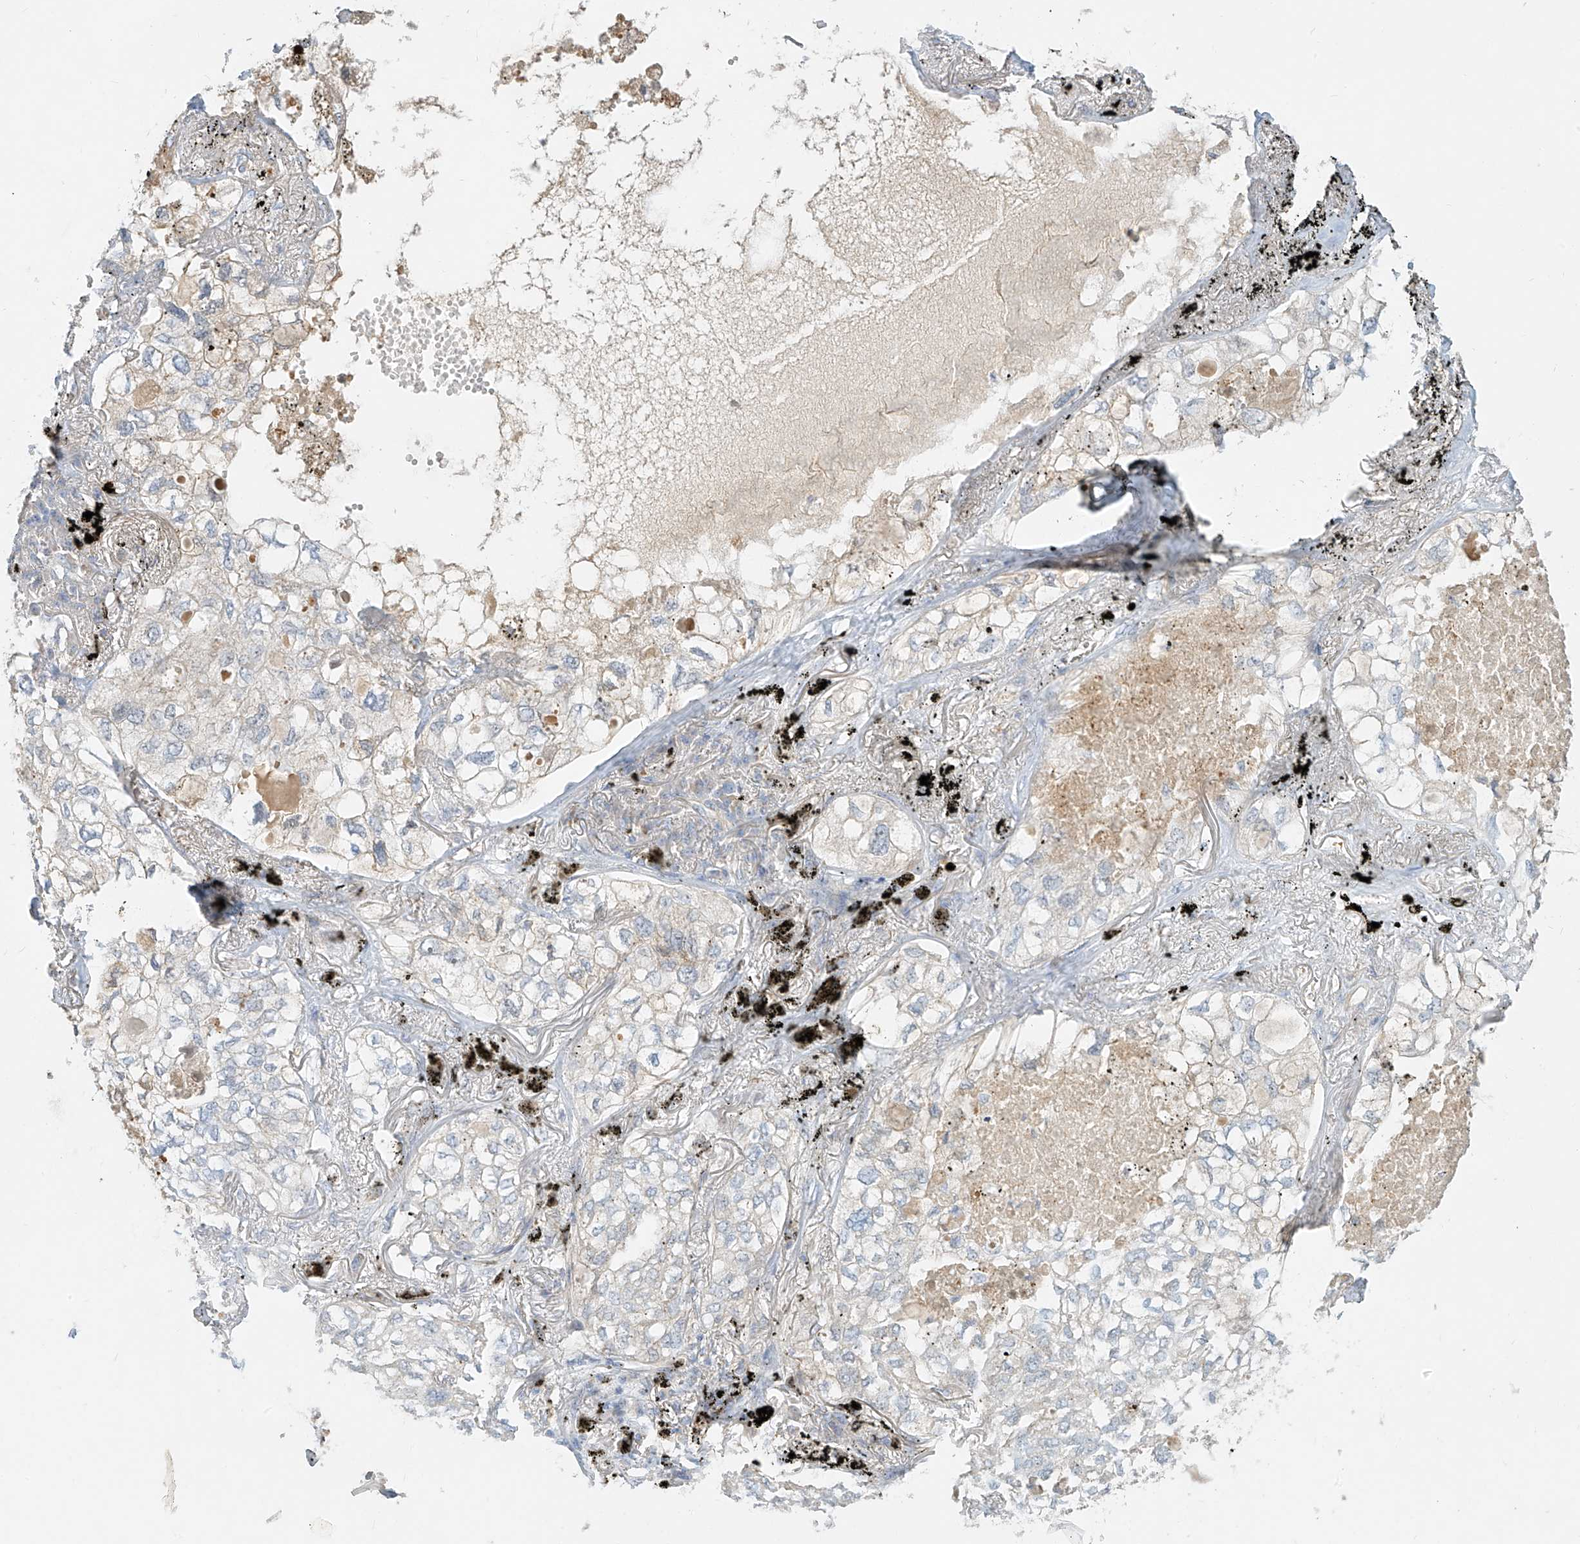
{"staining": {"intensity": "negative", "quantity": "none", "location": "none"}, "tissue": "lung cancer", "cell_type": "Tumor cells", "image_type": "cancer", "snomed": [{"axis": "morphology", "description": "Adenocarcinoma, NOS"}, {"axis": "topography", "description": "Lung"}], "caption": "Micrograph shows no significant protein positivity in tumor cells of lung adenocarcinoma. (Stains: DAB (3,3'-diaminobenzidine) immunohistochemistry with hematoxylin counter stain, Microscopy: brightfield microscopy at high magnification).", "gene": "C2orf42", "patient": {"sex": "male", "age": 65}}